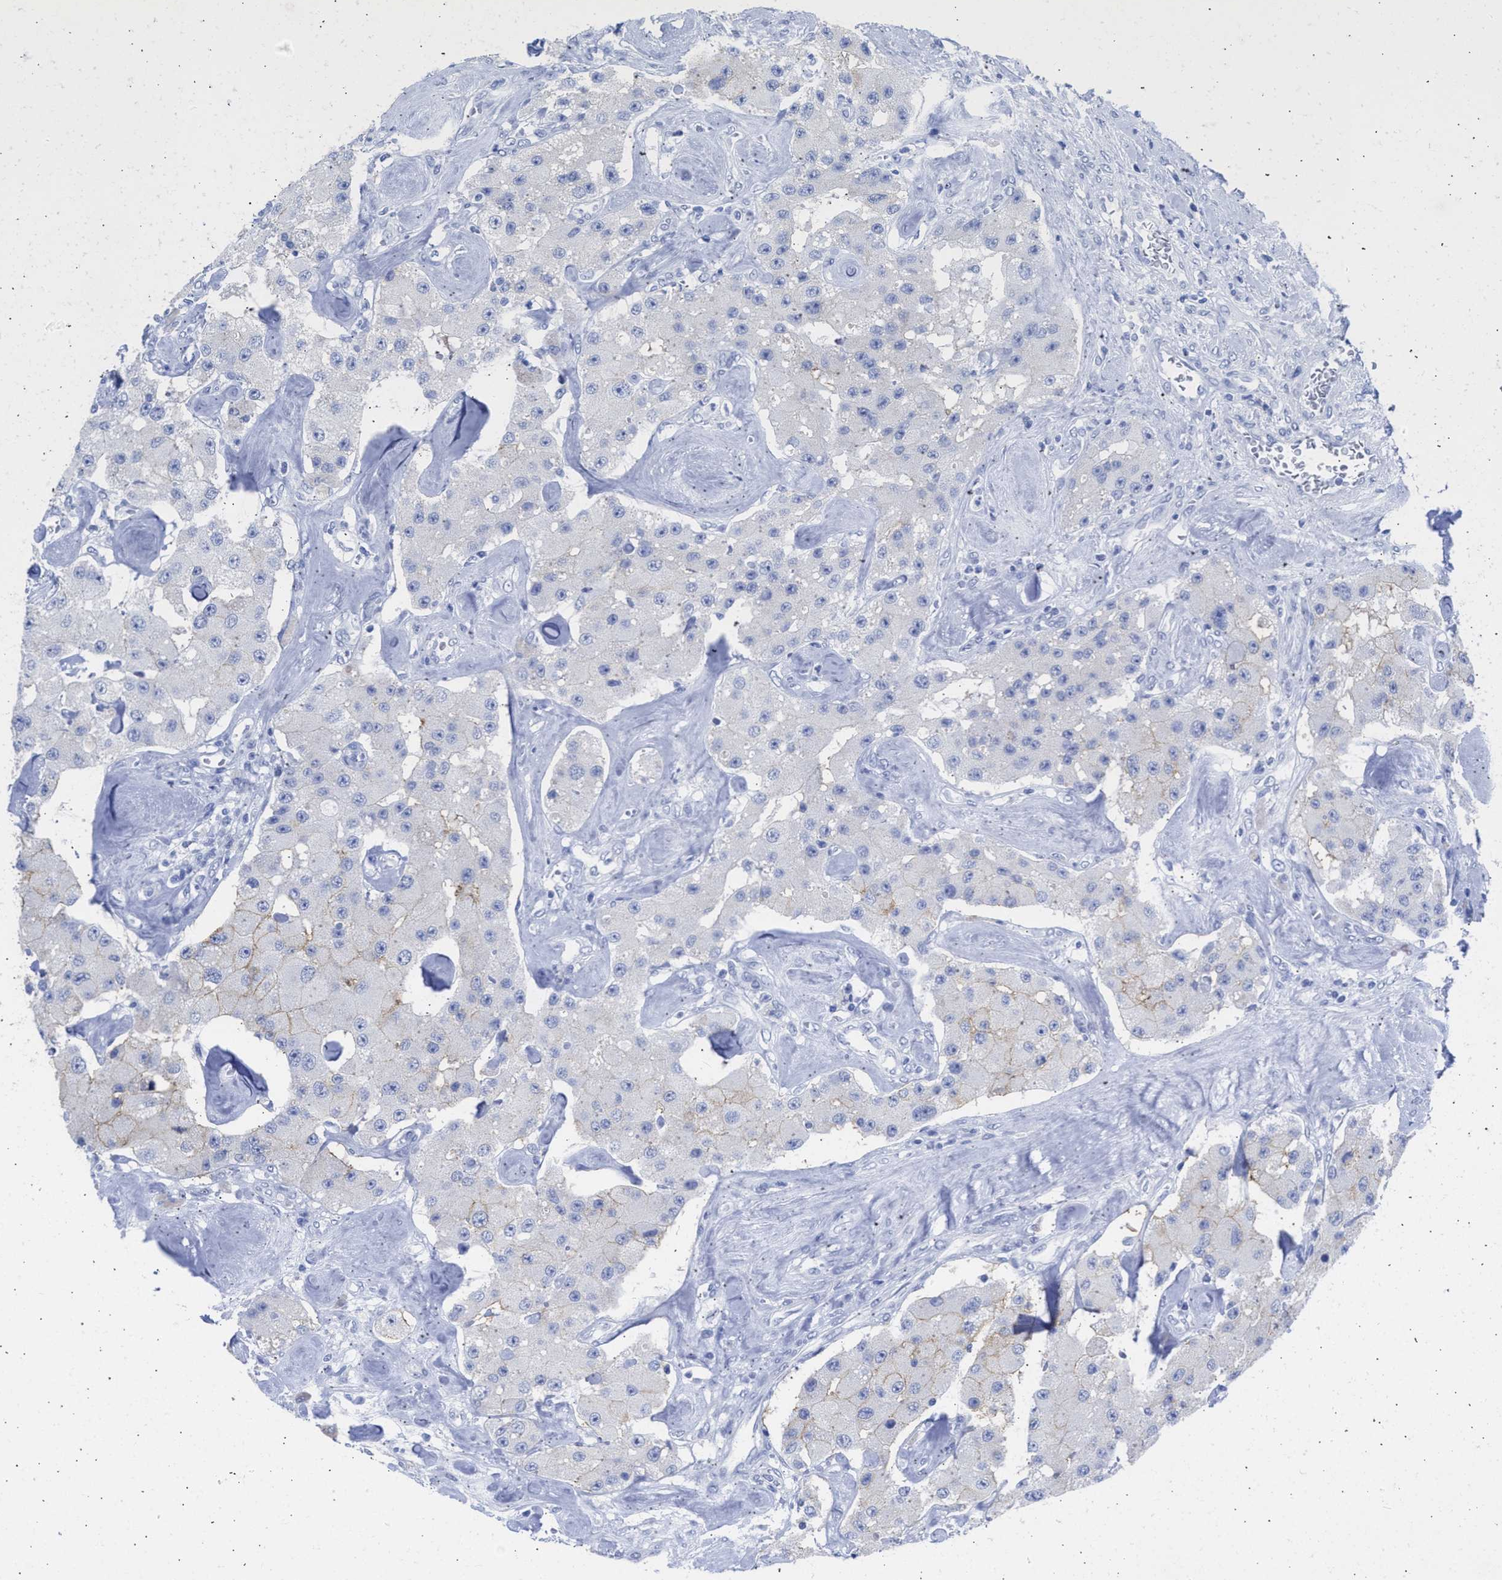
{"staining": {"intensity": "negative", "quantity": "none", "location": "none"}, "tissue": "carcinoid", "cell_type": "Tumor cells", "image_type": "cancer", "snomed": [{"axis": "morphology", "description": "Carcinoid, malignant, NOS"}, {"axis": "topography", "description": "Pancreas"}], "caption": "Immunohistochemical staining of human carcinoid (malignant) shows no significant expression in tumor cells.", "gene": "NCAM1", "patient": {"sex": "male", "age": 41}}